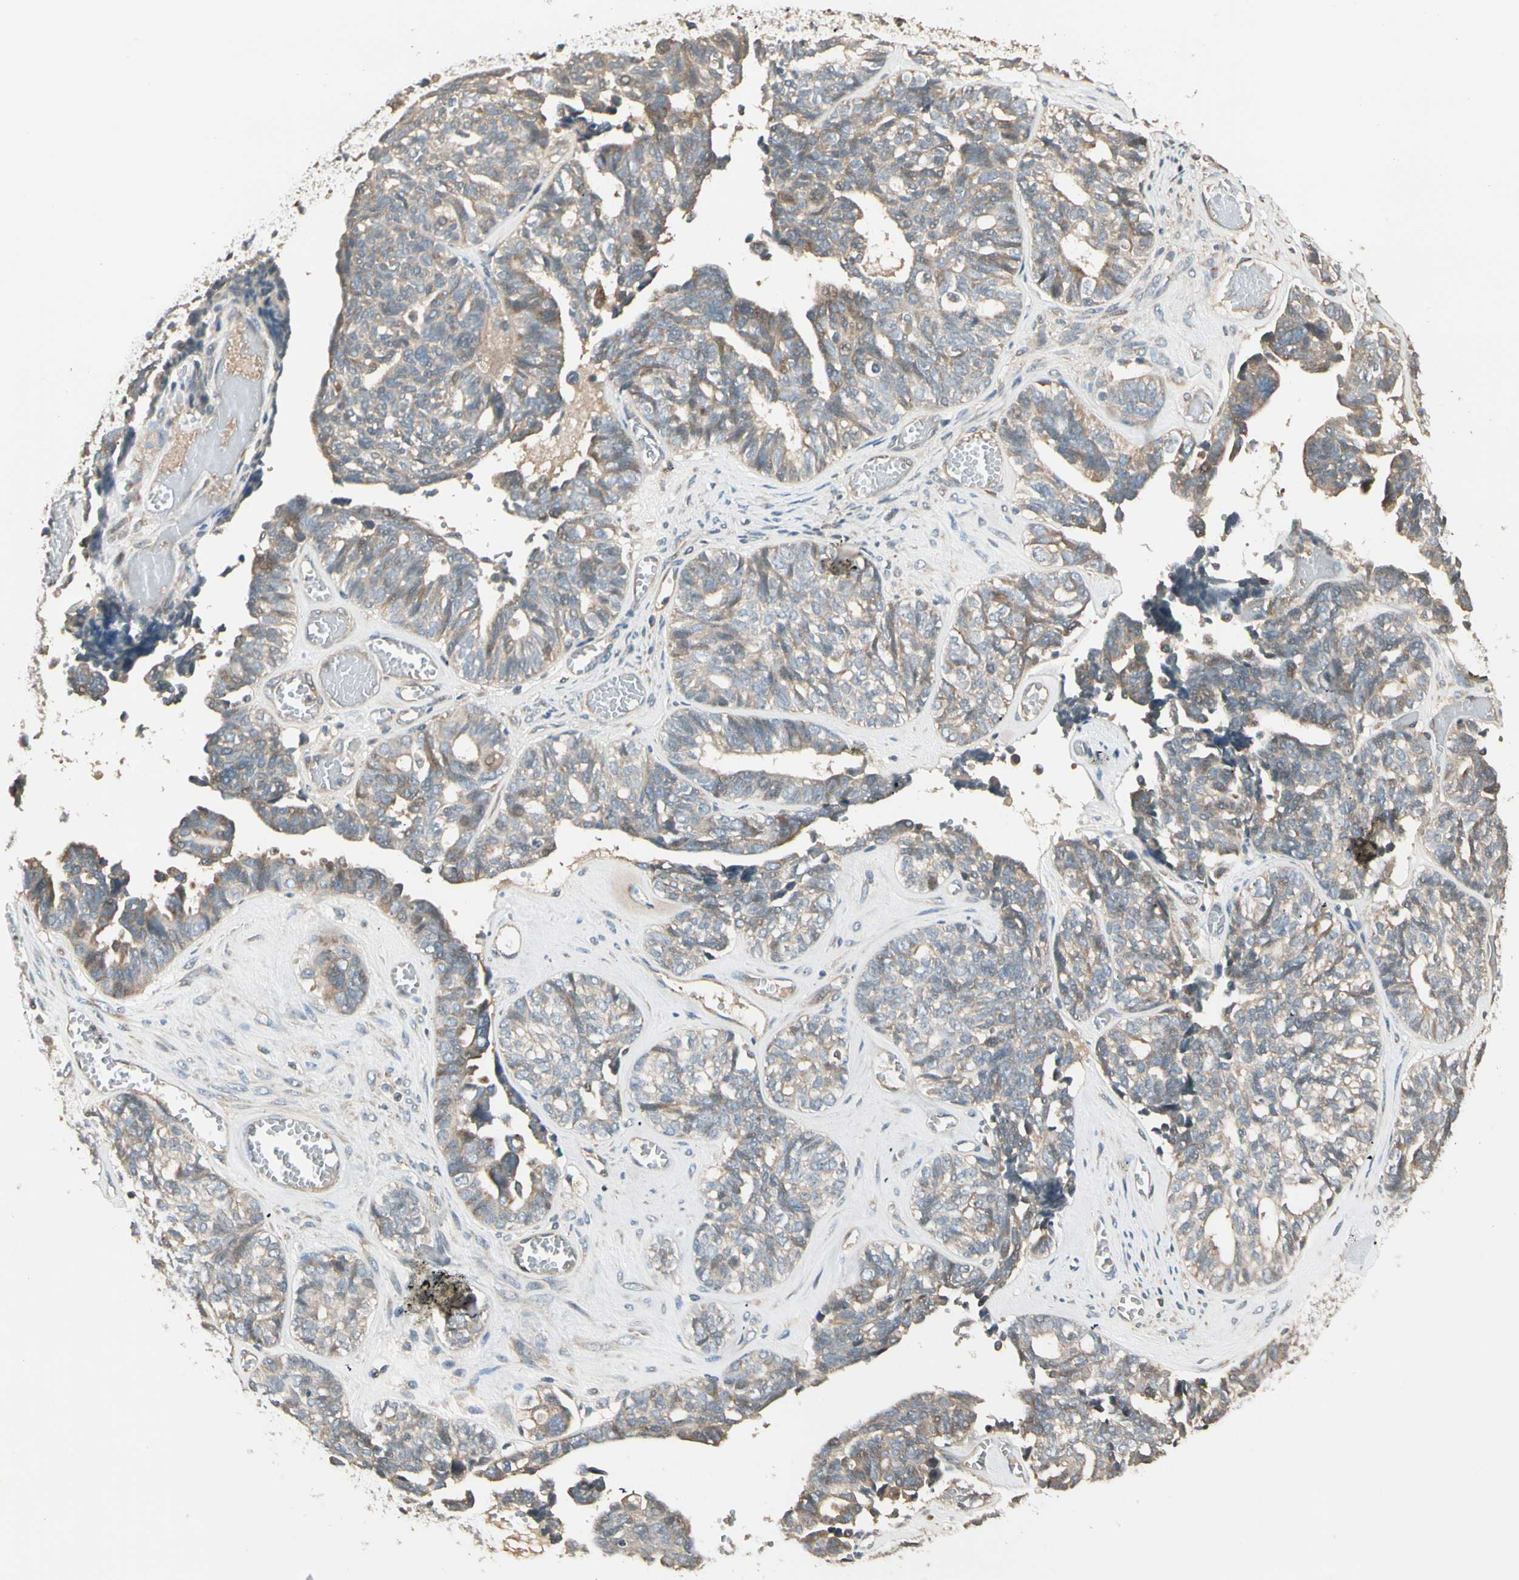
{"staining": {"intensity": "weak", "quantity": ">75%", "location": "cytoplasmic/membranous"}, "tissue": "ovarian cancer", "cell_type": "Tumor cells", "image_type": "cancer", "snomed": [{"axis": "morphology", "description": "Cystadenocarcinoma, serous, NOS"}, {"axis": "topography", "description": "Ovary"}], "caption": "Immunohistochemistry of ovarian cancer (serous cystadenocarcinoma) displays low levels of weak cytoplasmic/membranous expression in approximately >75% of tumor cells. Nuclei are stained in blue.", "gene": "TNFRSF21", "patient": {"sex": "female", "age": 79}}